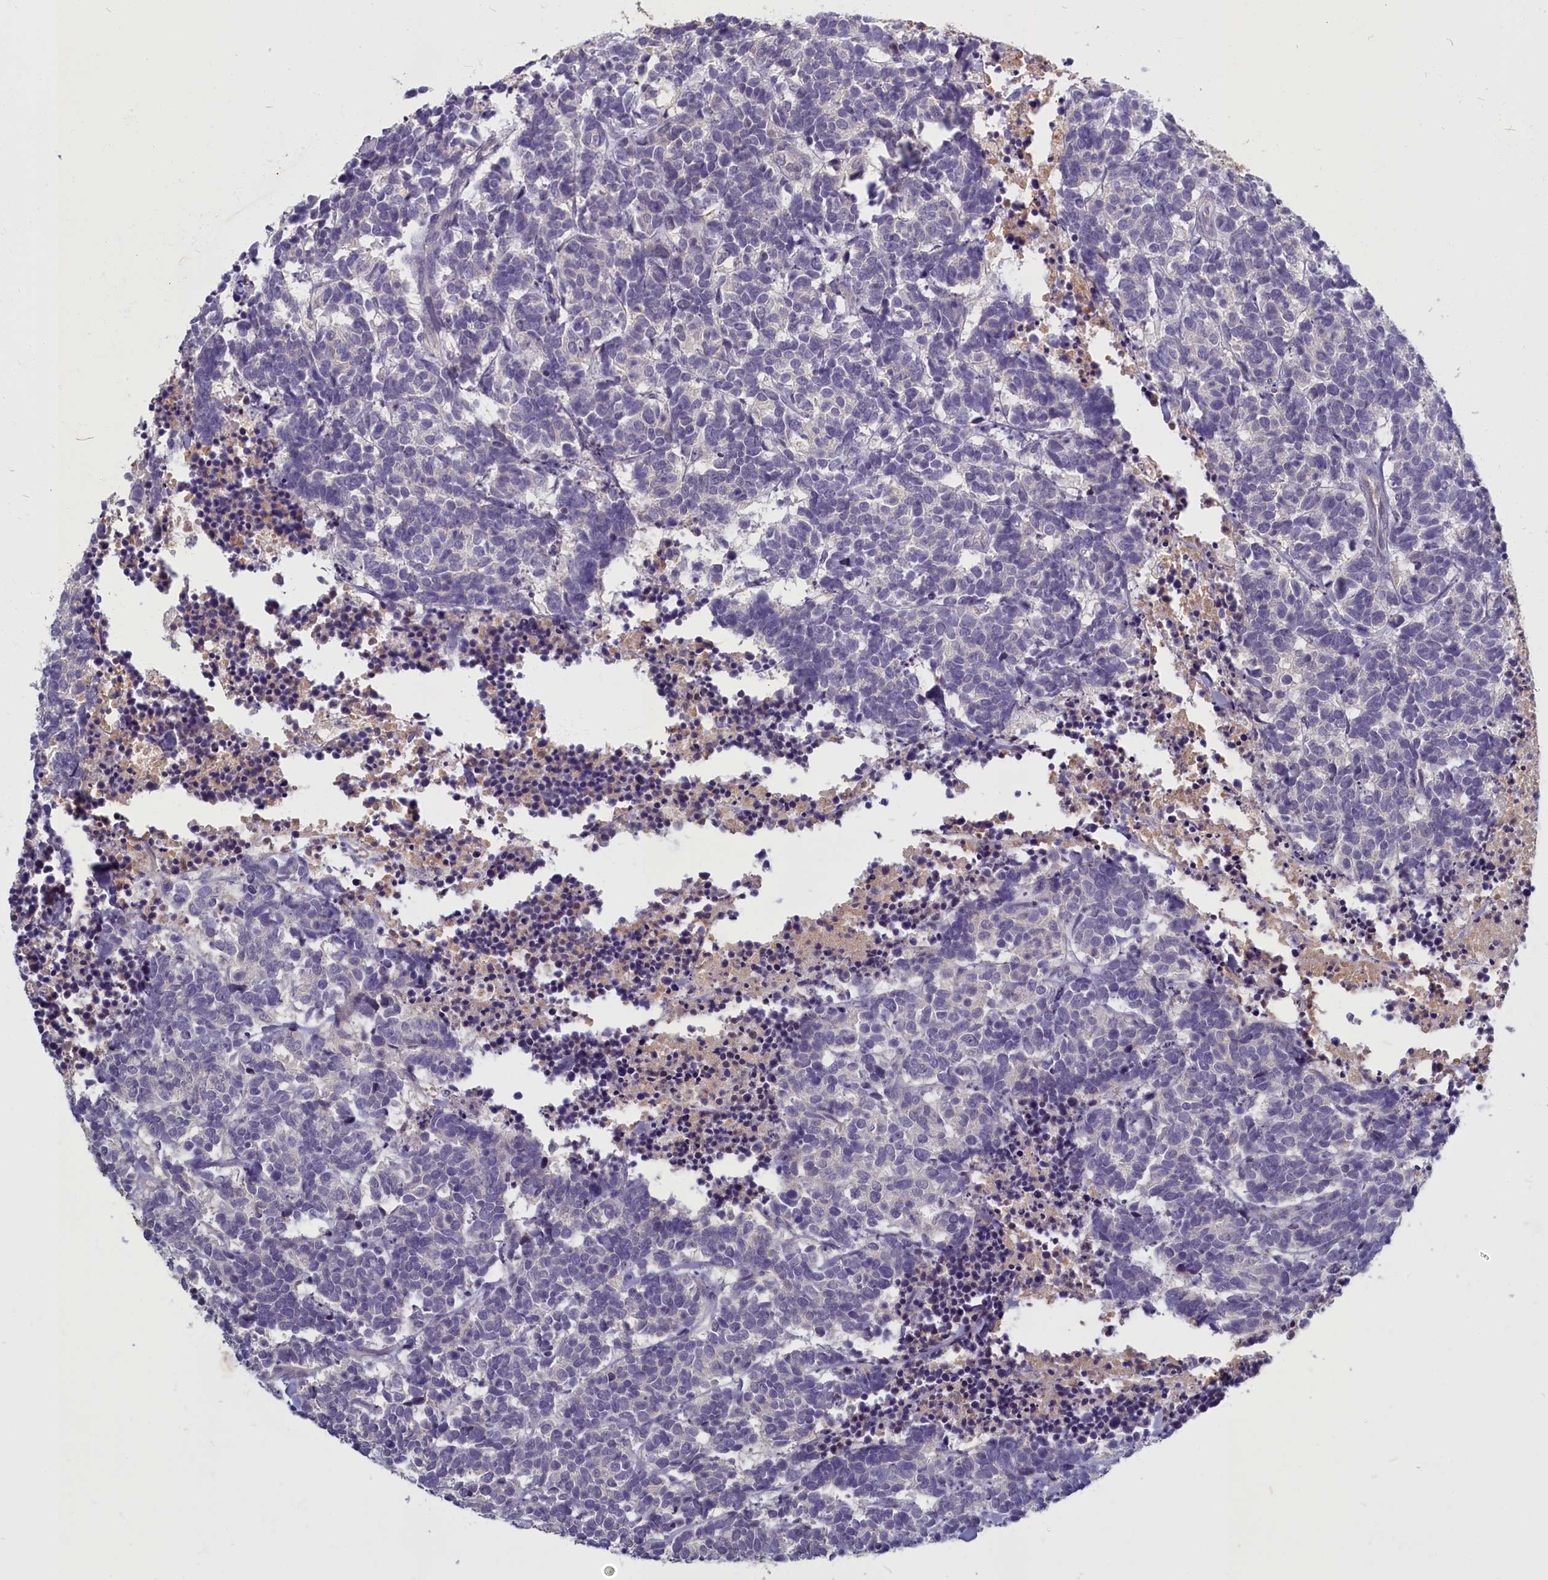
{"staining": {"intensity": "negative", "quantity": "none", "location": "none"}, "tissue": "carcinoid", "cell_type": "Tumor cells", "image_type": "cancer", "snomed": [{"axis": "morphology", "description": "Carcinoma, NOS"}, {"axis": "morphology", "description": "Carcinoid, malignant, NOS"}, {"axis": "topography", "description": "Urinary bladder"}], "caption": "The histopathology image displays no staining of tumor cells in carcinoma. (Immunohistochemistry (ihc), brightfield microscopy, high magnification).", "gene": "SV2C", "patient": {"sex": "male", "age": 57}}